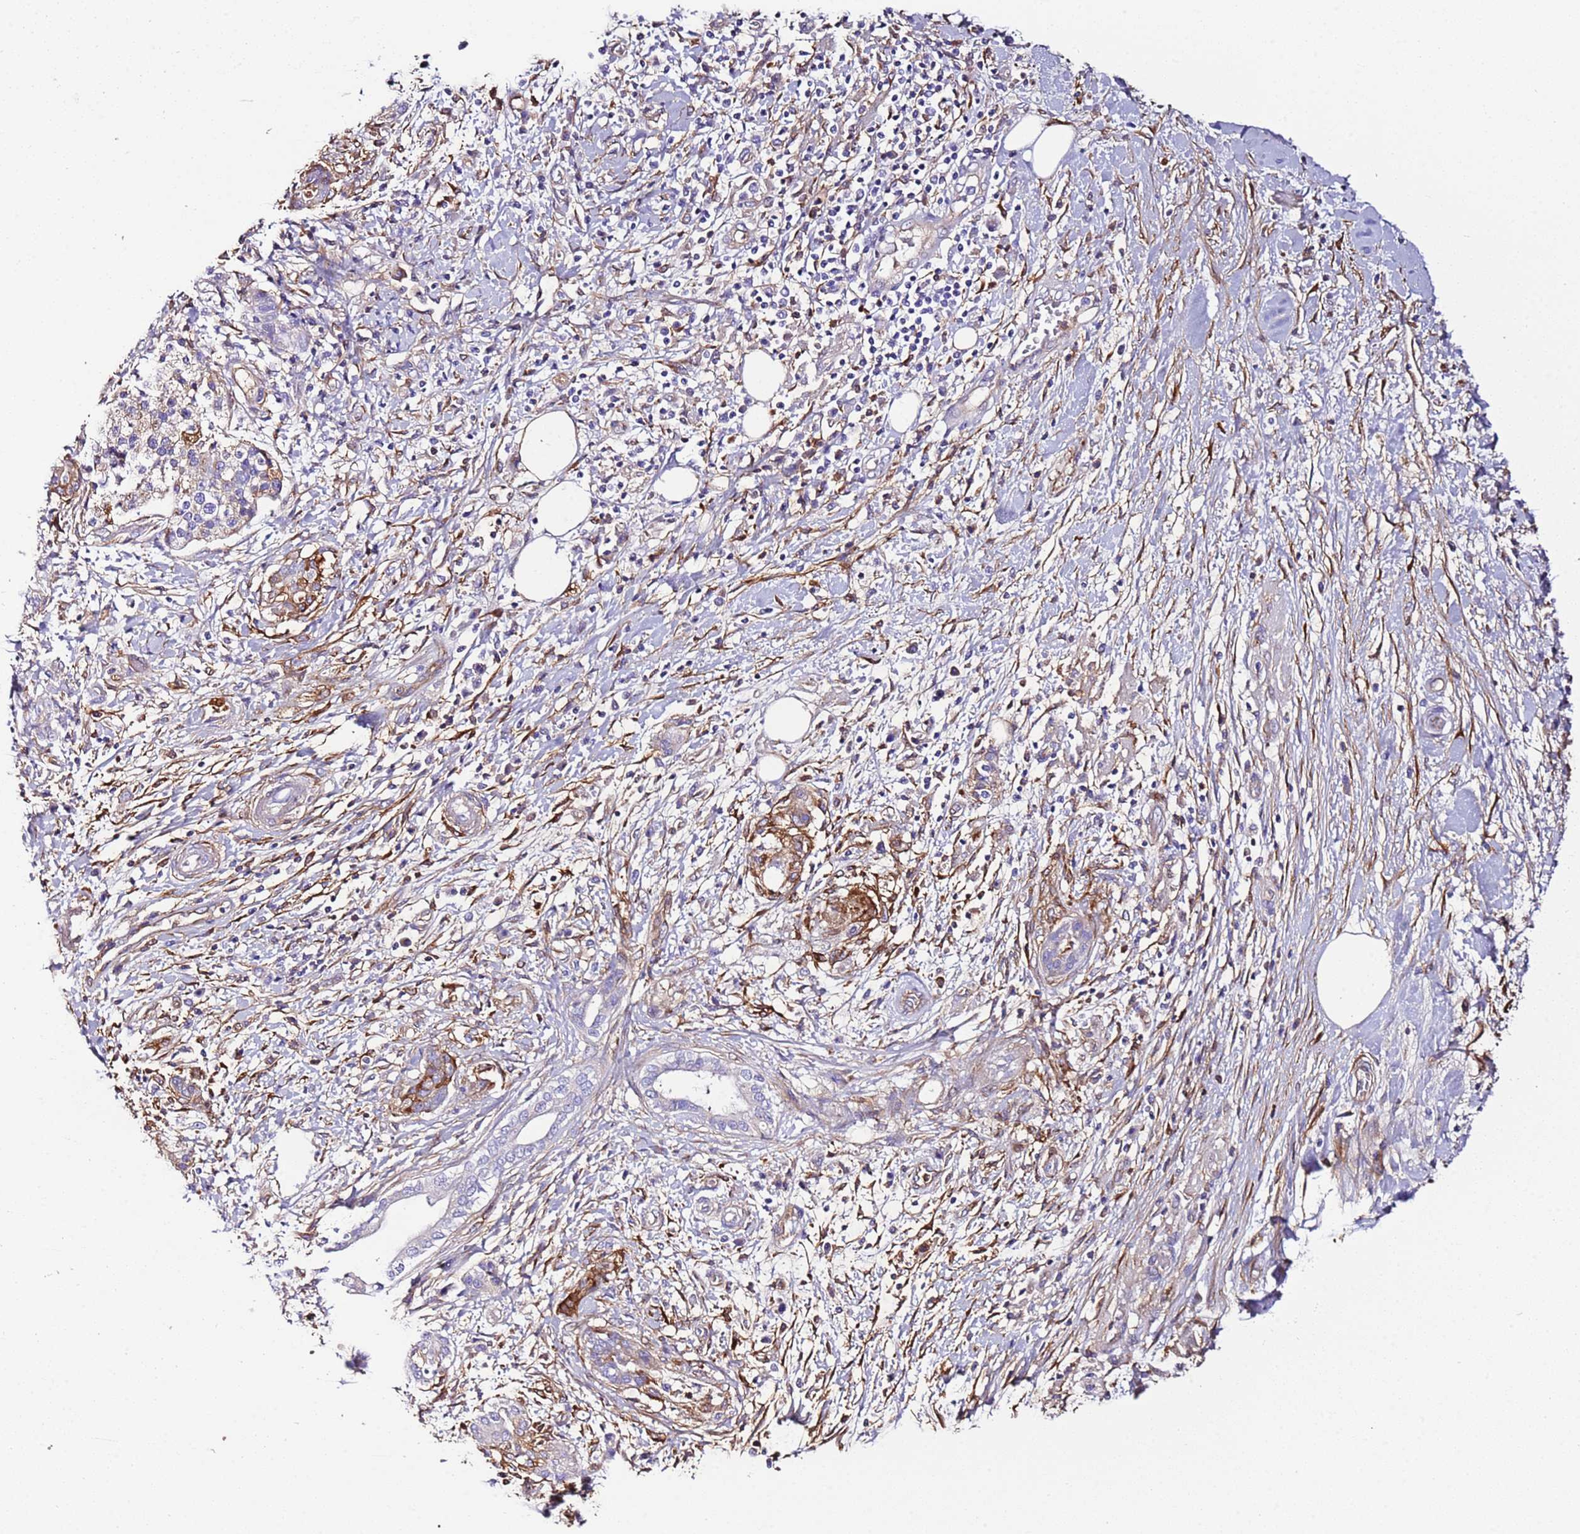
{"staining": {"intensity": "moderate", "quantity": "<25%", "location": "cytoplasmic/membranous"}, "tissue": "pancreatic cancer", "cell_type": "Tumor cells", "image_type": "cancer", "snomed": [{"axis": "morphology", "description": "Adenocarcinoma, NOS"}, {"axis": "topography", "description": "Pancreas"}], "caption": "Pancreatic cancer tissue displays moderate cytoplasmic/membranous positivity in approximately <25% of tumor cells", "gene": "FAM174C", "patient": {"sex": "female", "age": 73}}